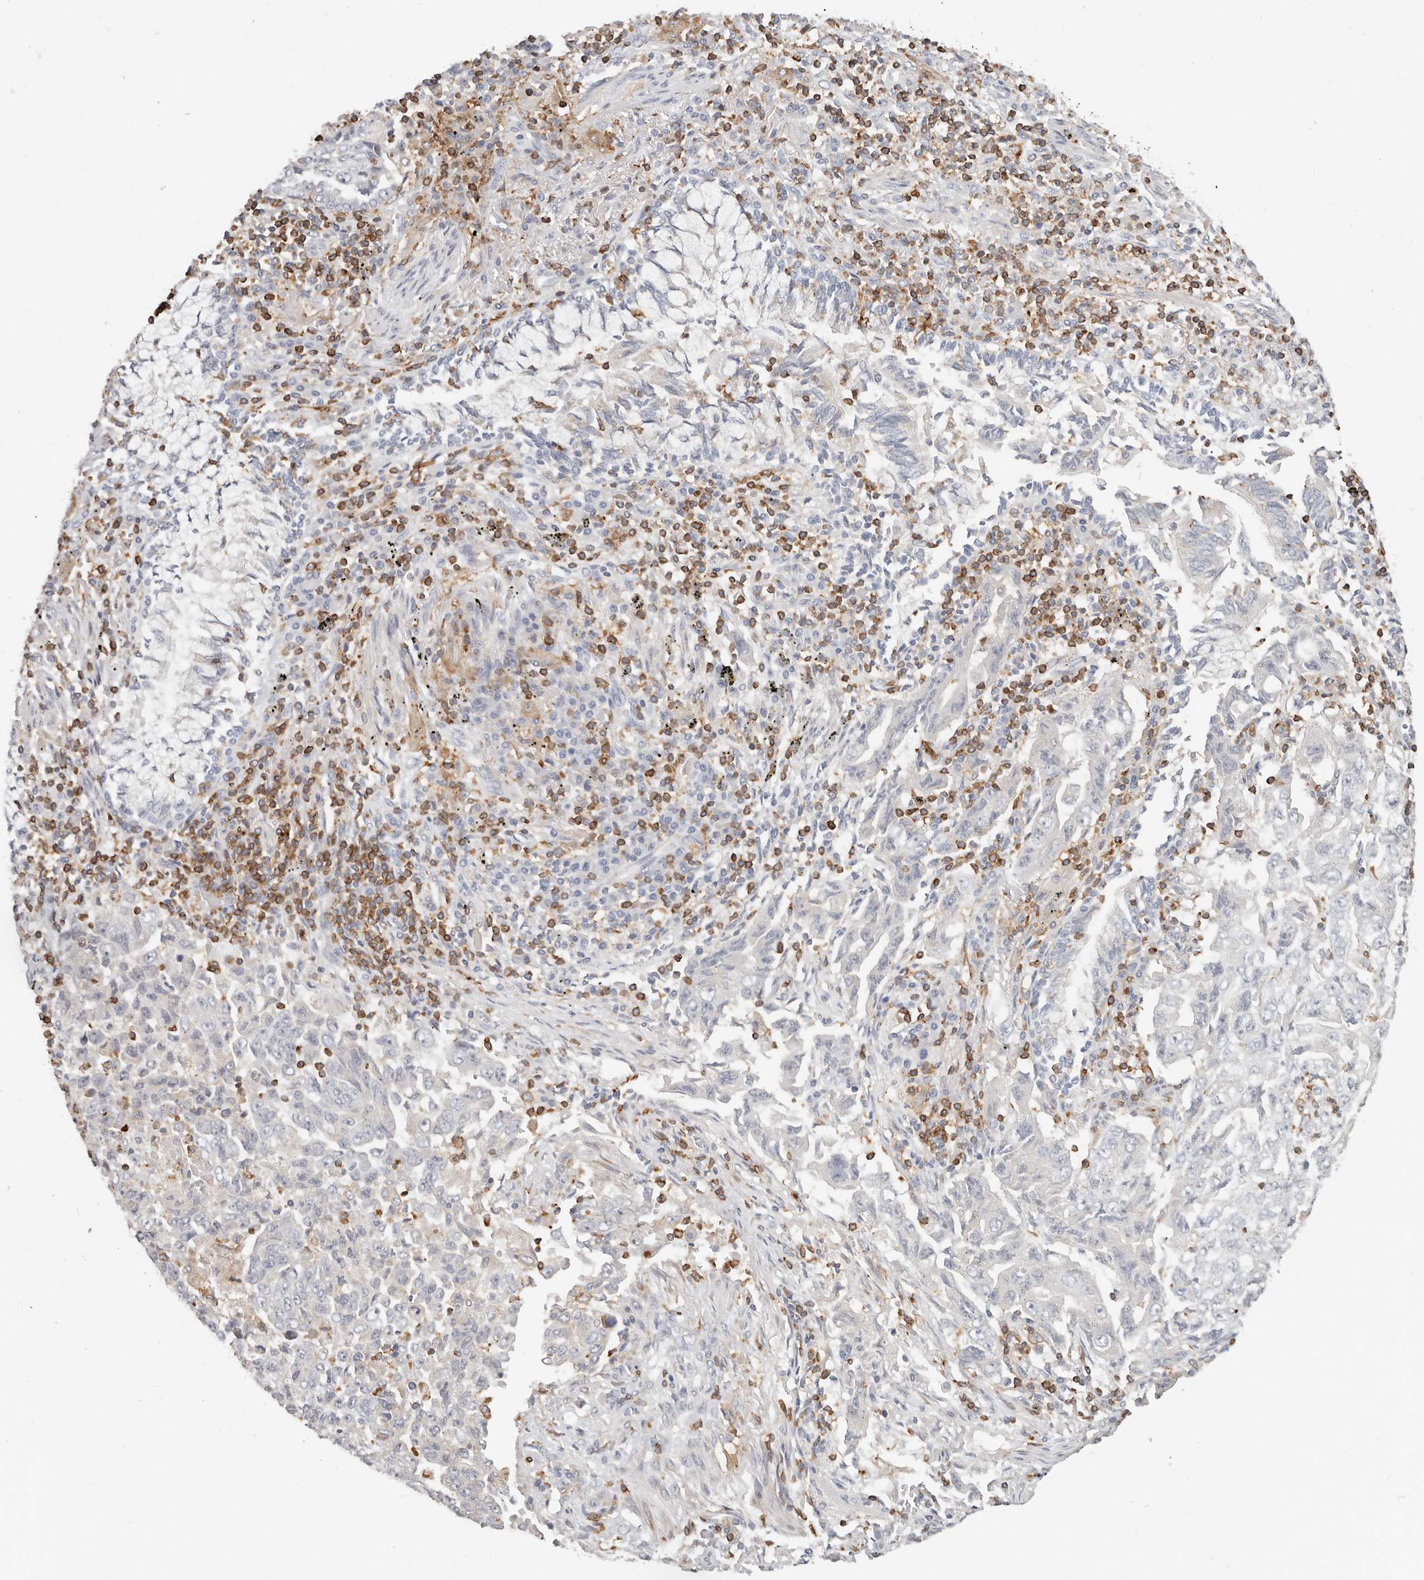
{"staining": {"intensity": "negative", "quantity": "none", "location": "none"}, "tissue": "lung cancer", "cell_type": "Tumor cells", "image_type": "cancer", "snomed": [{"axis": "morphology", "description": "Adenocarcinoma, NOS"}, {"axis": "topography", "description": "Lung"}], "caption": "A photomicrograph of adenocarcinoma (lung) stained for a protein reveals no brown staining in tumor cells.", "gene": "TMEM63B", "patient": {"sex": "female", "age": 51}}